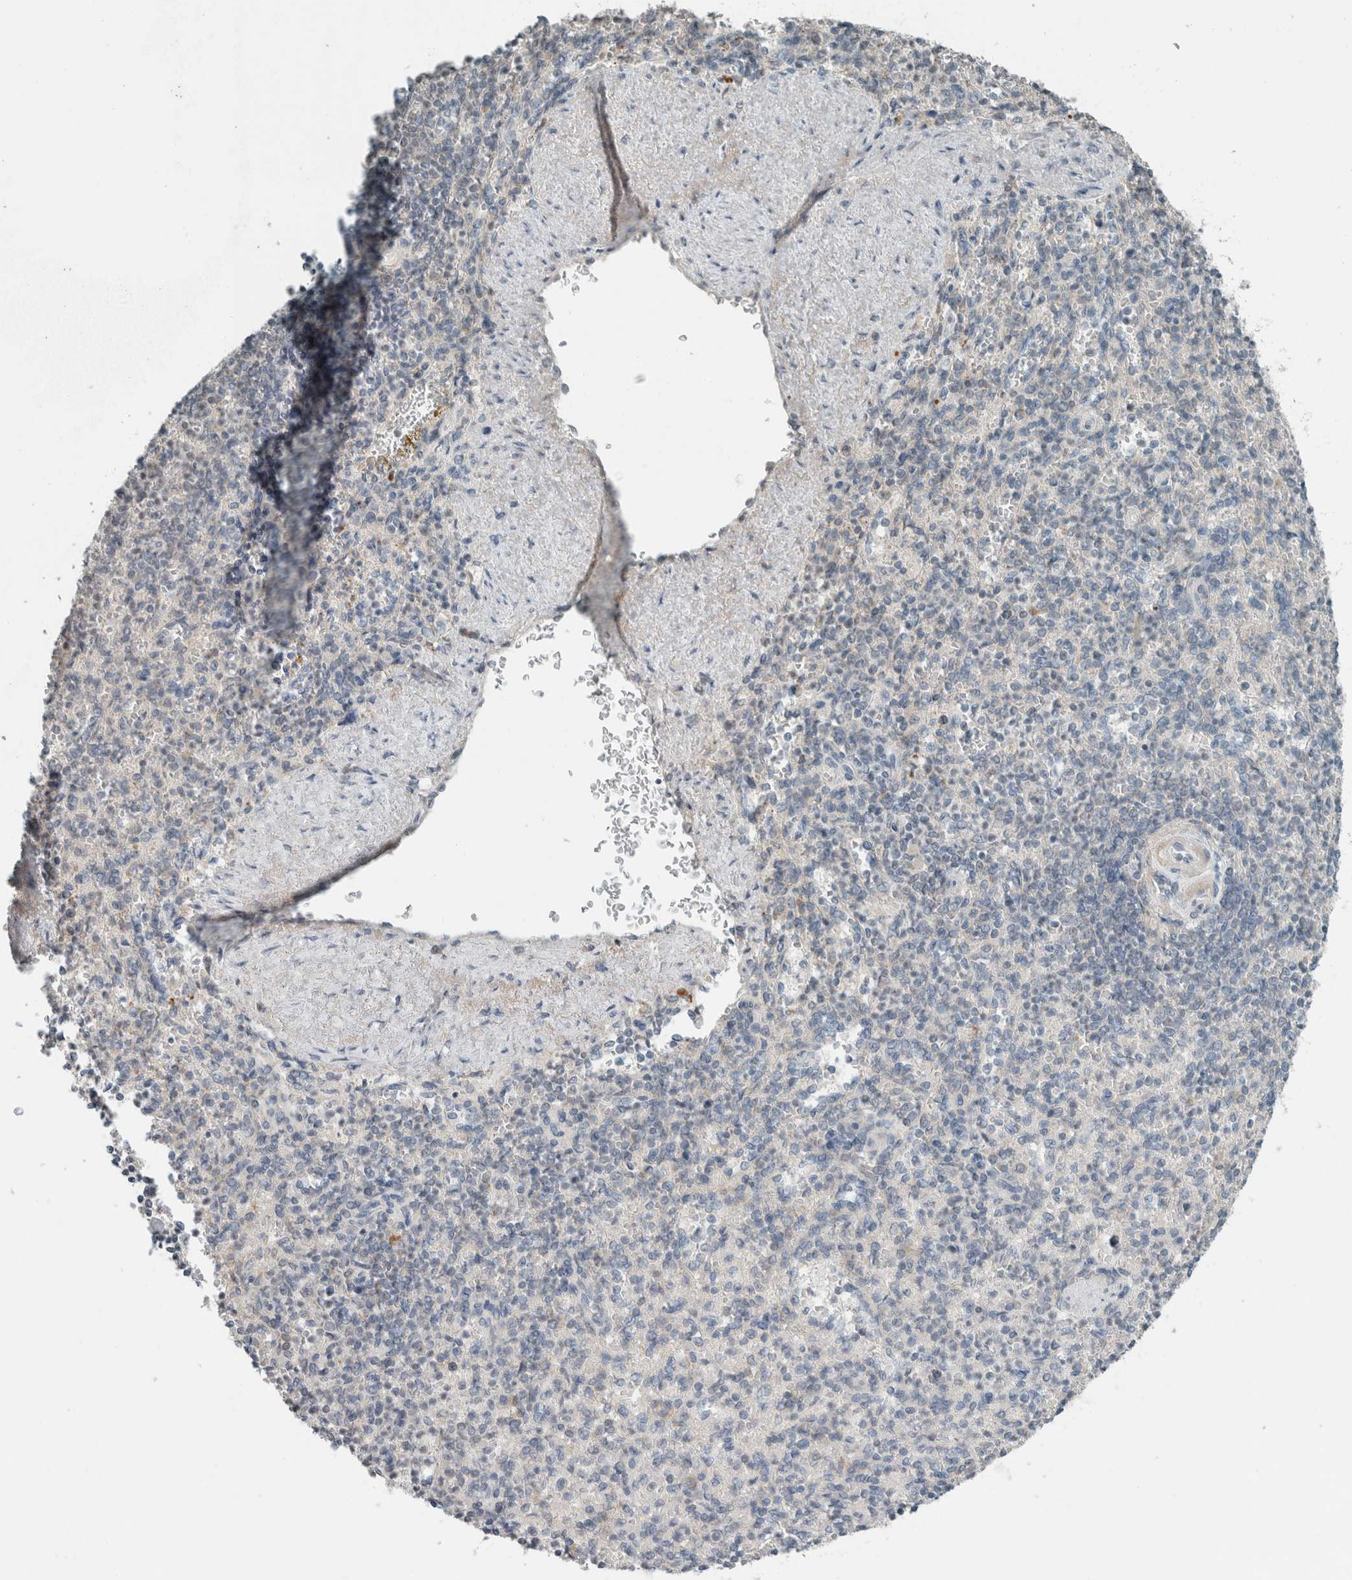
{"staining": {"intensity": "negative", "quantity": "none", "location": "none"}, "tissue": "spleen", "cell_type": "Cells in red pulp", "image_type": "normal", "snomed": [{"axis": "morphology", "description": "Normal tissue, NOS"}, {"axis": "topography", "description": "Spleen"}], "caption": "The histopathology image demonstrates no staining of cells in red pulp in benign spleen. (Brightfield microscopy of DAB immunohistochemistry (IHC) at high magnification).", "gene": "TRIT1", "patient": {"sex": "female", "age": 74}}